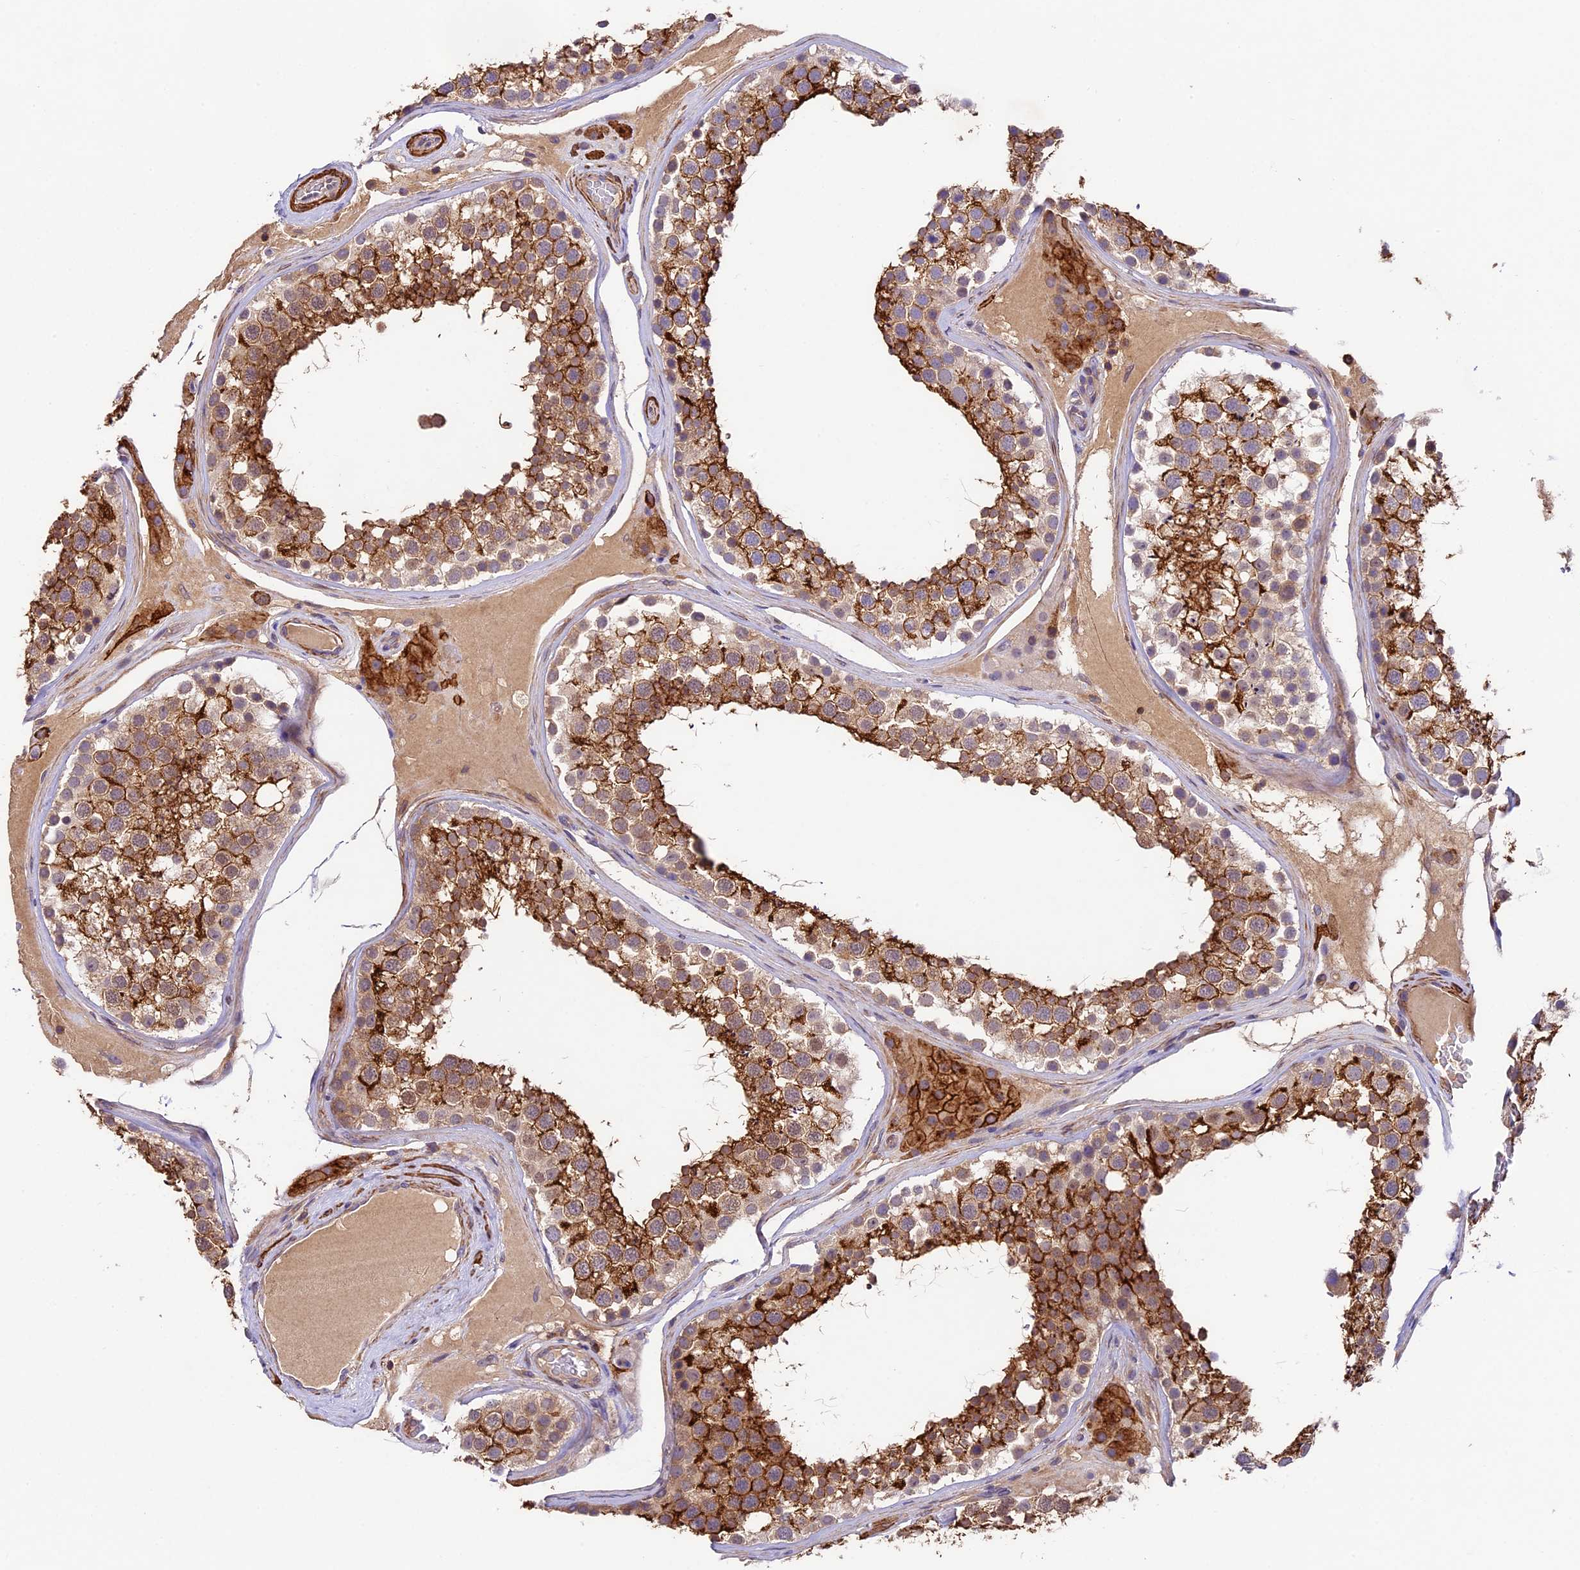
{"staining": {"intensity": "strong", "quantity": ">75%", "location": "cytoplasmic/membranous"}, "tissue": "testis", "cell_type": "Cells in seminiferous ducts", "image_type": "normal", "snomed": [{"axis": "morphology", "description": "Normal tissue, NOS"}, {"axis": "topography", "description": "Testis"}], "caption": "This is a histology image of IHC staining of normal testis, which shows strong staining in the cytoplasmic/membranous of cells in seminiferous ducts.", "gene": "TBC1D1", "patient": {"sex": "male", "age": 46}}